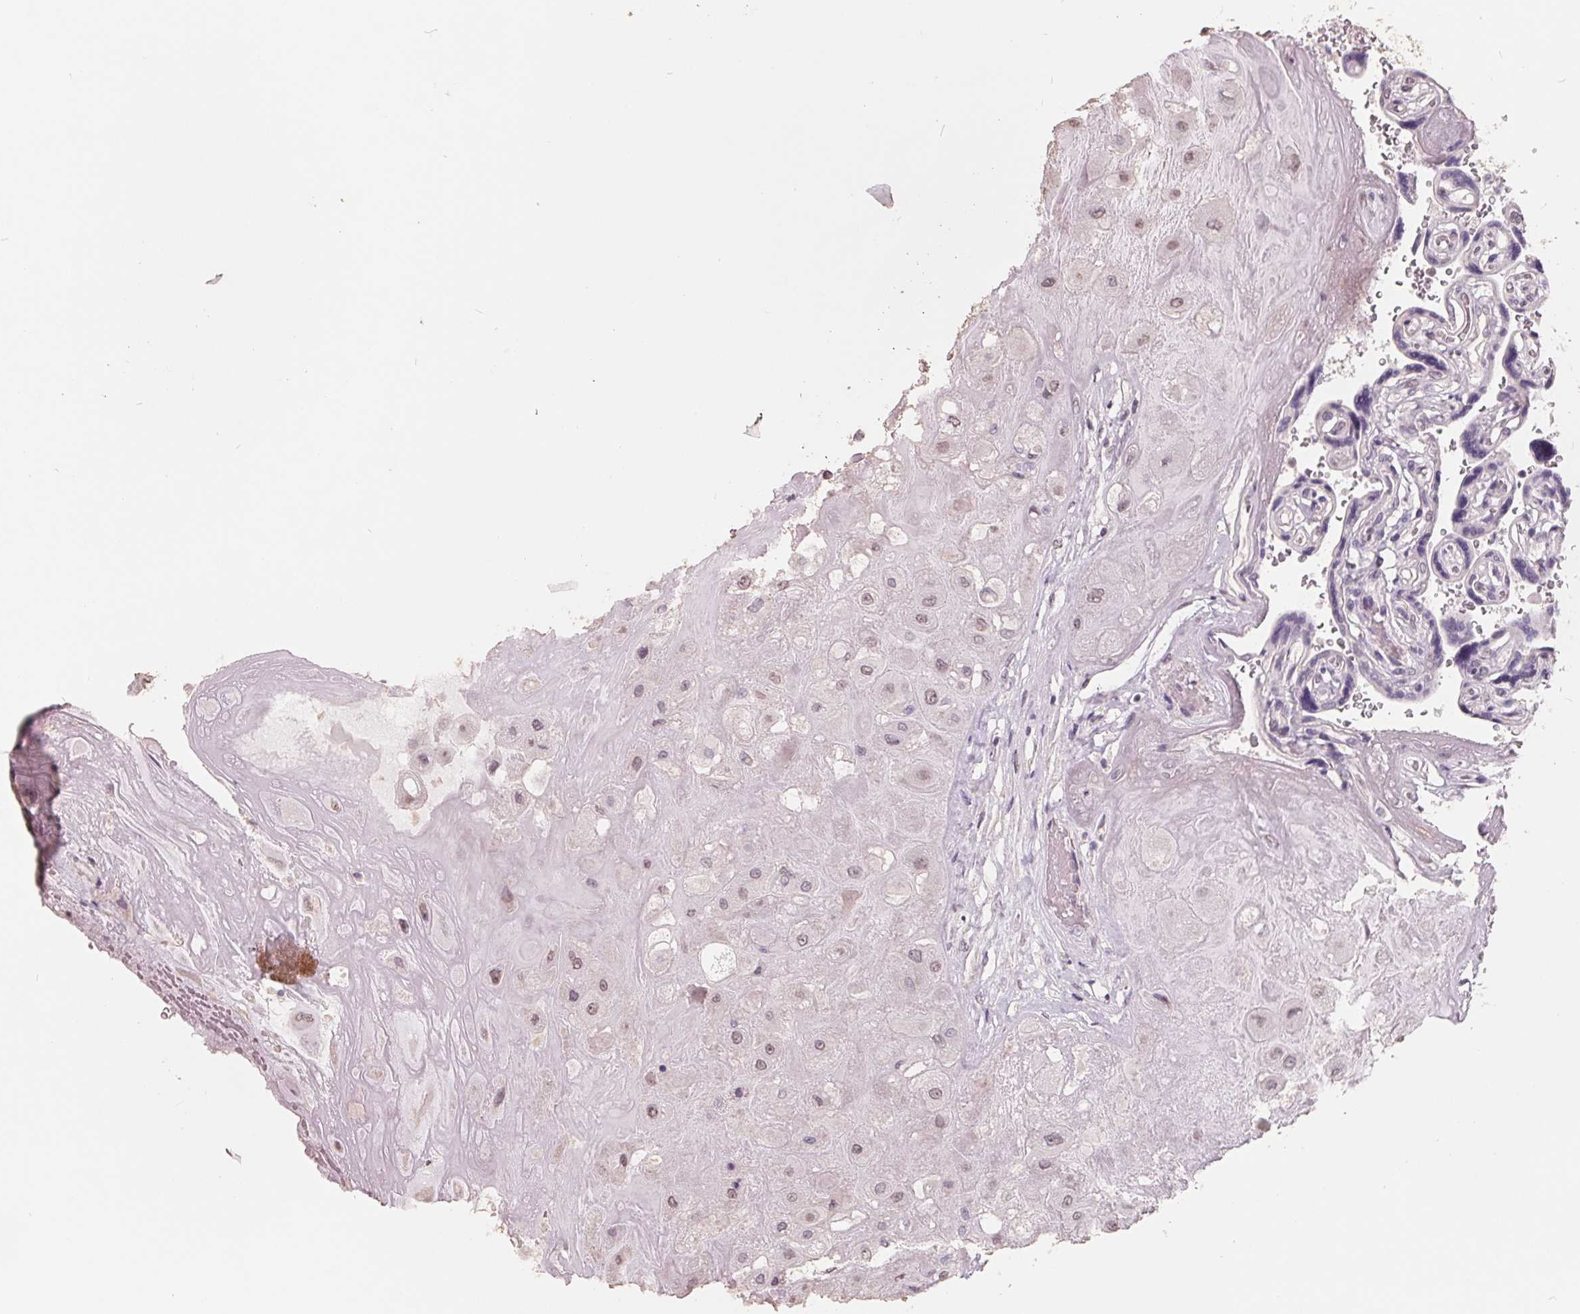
{"staining": {"intensity": "weak", "quantity": "25%-75%", "location": "nuclear"}, "tissue": "placenta", "cell_type": "Decidual cells", "image_type": "normal", "snomed": [{"axis": "morphology", "description": "Normal tissue, NOS"}, {"axis": "topography", "description": "Placenta"}], "caption": "Immunohistochemistry (DAB (3,3'-diaminobenzidine)) staining of benign human placenta demonstrates weak nuclear protein staining in approximately 25%-75% of decidual cells.", "gene": "FTCD", "patient": {"sex": "female", "age": 32}}